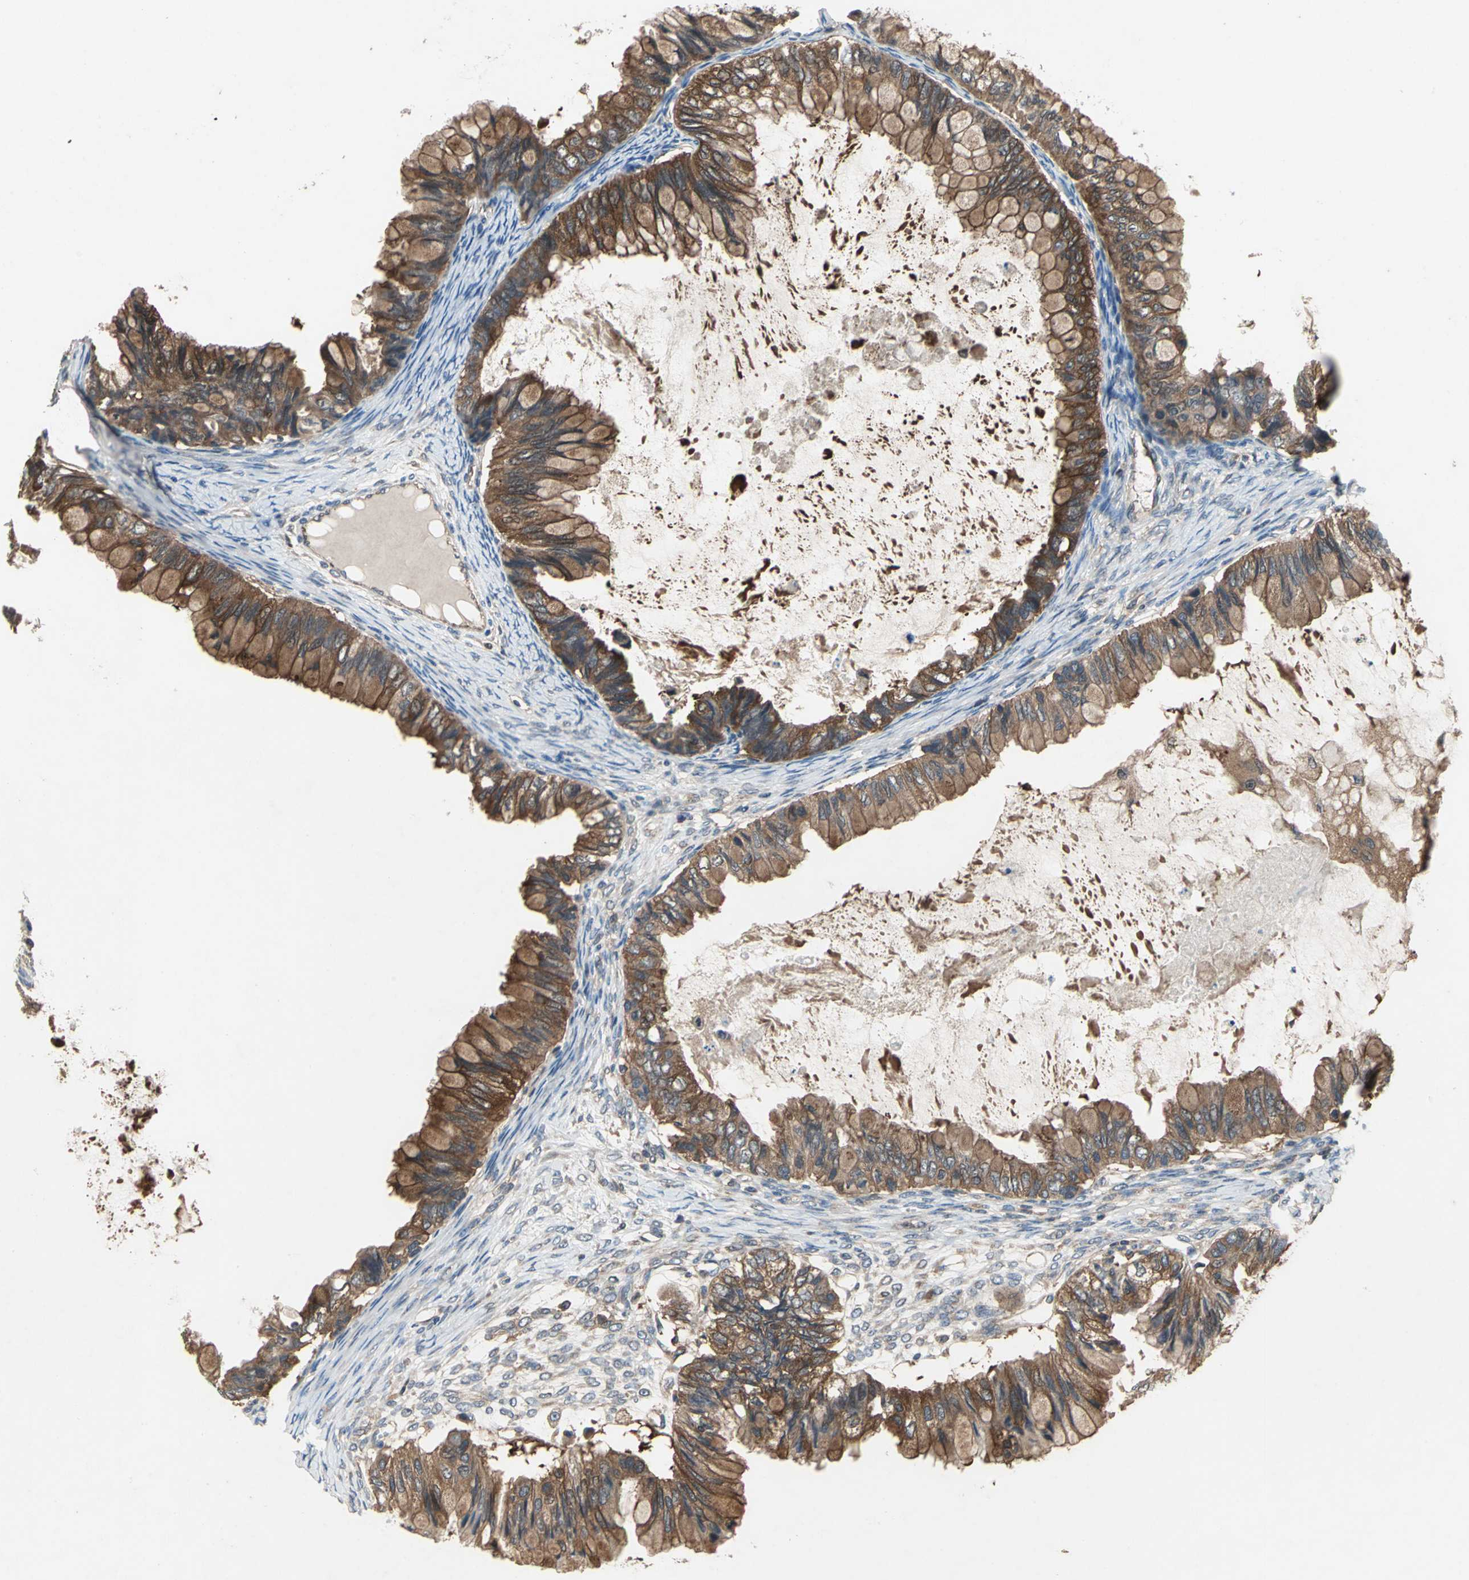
{"staining": {"intensity": "strong", "quantity": ">75%", "location": "cytoplasmic/membranous"}, "tissue": "ovarian cancer", "cell_type": "Tumor cells", "image_type": "cancer", "snomed": [{"axis": "morphology", "description": "Cystadenocarcinoma, mucinous, NOS"}, {"axis": "topography", "description": "Ovary"}], "caption": "Ovarian cancer stained for a protein displays strong cytoplasmic/membranous positivity in tumor cells. The protein of interest is stained brown, and the nuclei are stained in blue (DAB IHC with brightfield microscopy, high magnification).", "gene": "CAPN1", "patient": {"sex": "female", "age": 80}}